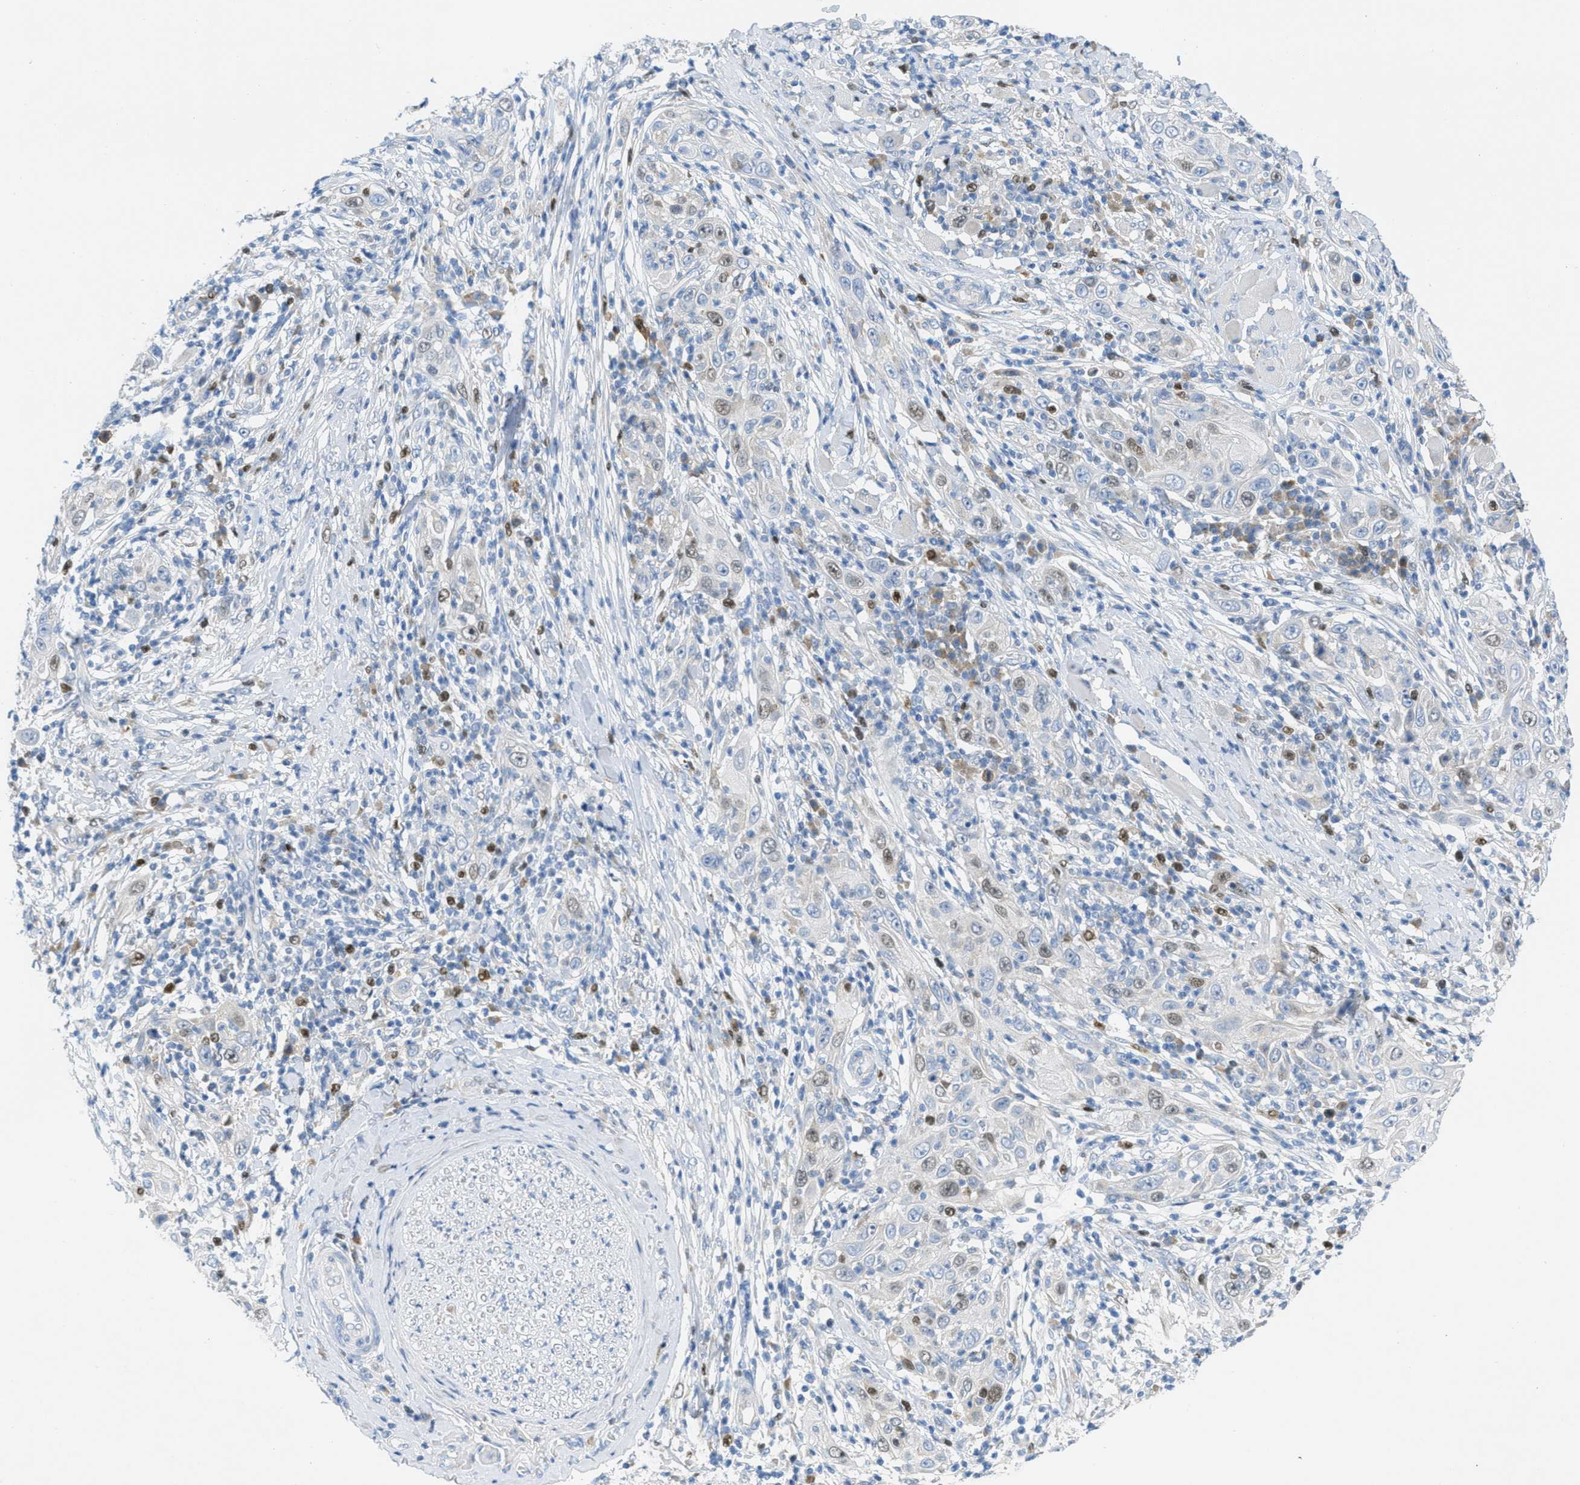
{"staining": {"intensity": "weak", "quantity": "<25%", "location": "cytoplasmic/membranous,nuclear"}, "tissue": "skin cancer", "cell_type": "Tumor cells", "image_type": "cancer", "snomed": [{"axis": "morphology", "description": "Squamous cell carcinoma, NOS"}, {"axis": "topography", "description": "Skin"}], "caption": "The IHC micrograph has no significant positivity in tumor cells of squamous cell carcinoma (skin) tissue. (DAB IHC with hematoxylin counter stain).", "gene": "ORC6", "patient": {"sex": "female", "age": 88}}